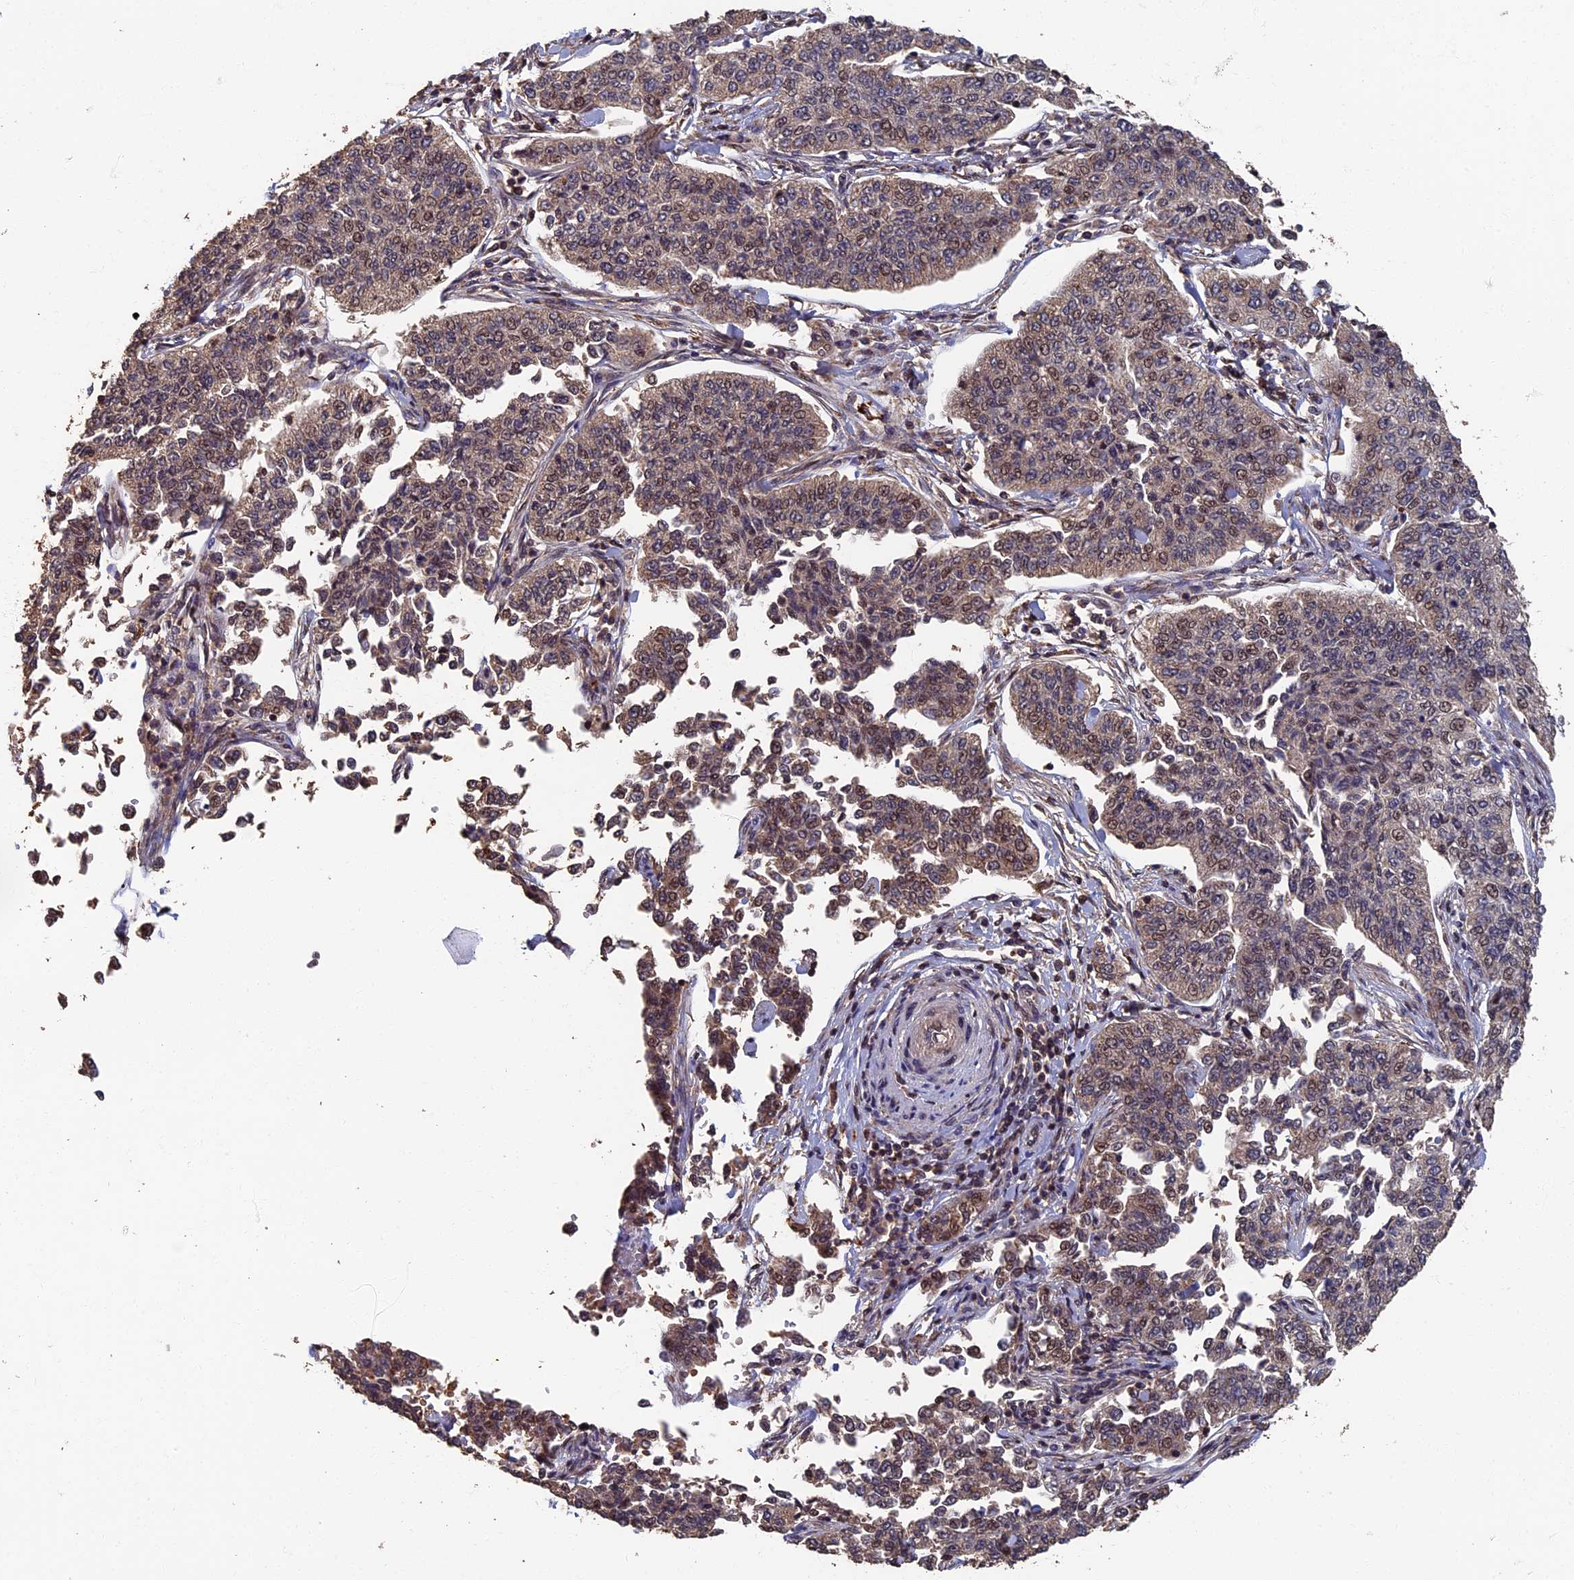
{"staining": {"intensity": "moderate", "quantity": ">75%", "location": "cytoplasmic/membranous,nuclear"}, "tissue": "cervical cancer", "cell_type": "Tumor cells", "image_type": "cancer", "snomed": [{"axis": "morphology", "description": "Squamous cell carcinoma, NOS"}, {"axis": "topography", "description": "Cervix"}], "caption": "A high-resolution histopathology image shows IHC staining of cervical cancer (squamous cell carcinoma), which shows moderate cytoplasmic/membranous and nuclear expression in about >75% of tumor cells.", "gene": "RASGRF1", "patient": {"sex": "female", "age": 35}}